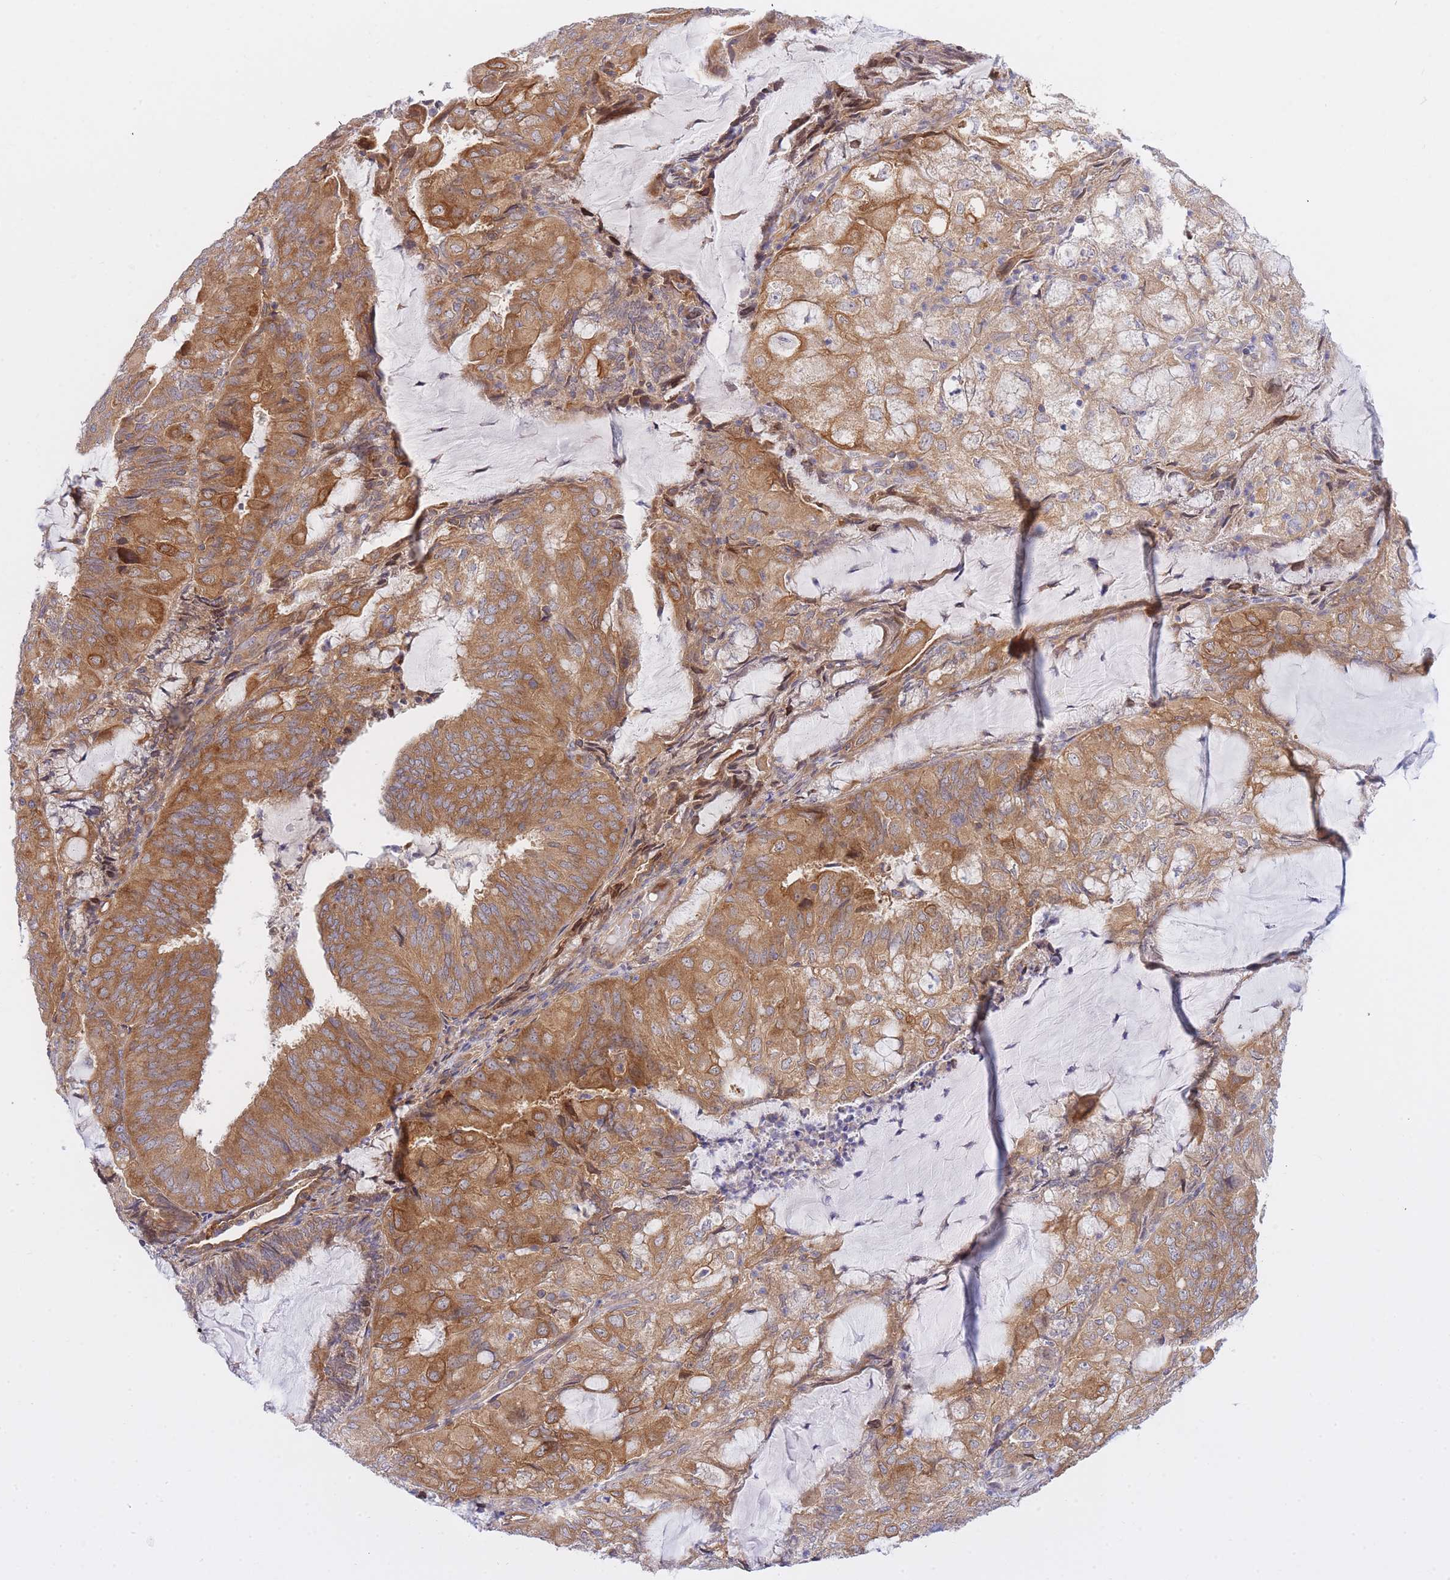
{"staining": {"intensity": "moderate", "quantity": ">75%", "location": "cytoplasmic/membranous"}, "tissue": "endometrial cancer", "cell_type": "Tumor cells", "image_type": "cancer", "snomed": [{"axis": "morphology", "description": "Adenocarcinoma, NOS"}, {"axis": "topography", "description": "Endometrium"}], "caption": "Immunohistochemistry (IHC) histopathology image of human endometrial cancer (adenocarcinoma) stained for a protein (brown), which demonstrates medium levels of moderate cytoplasmic/membranous positivity in approximately >75% of tumor cells.", "gene": "EIF2B2", "patient": {"sex": "female", "age": 81}}